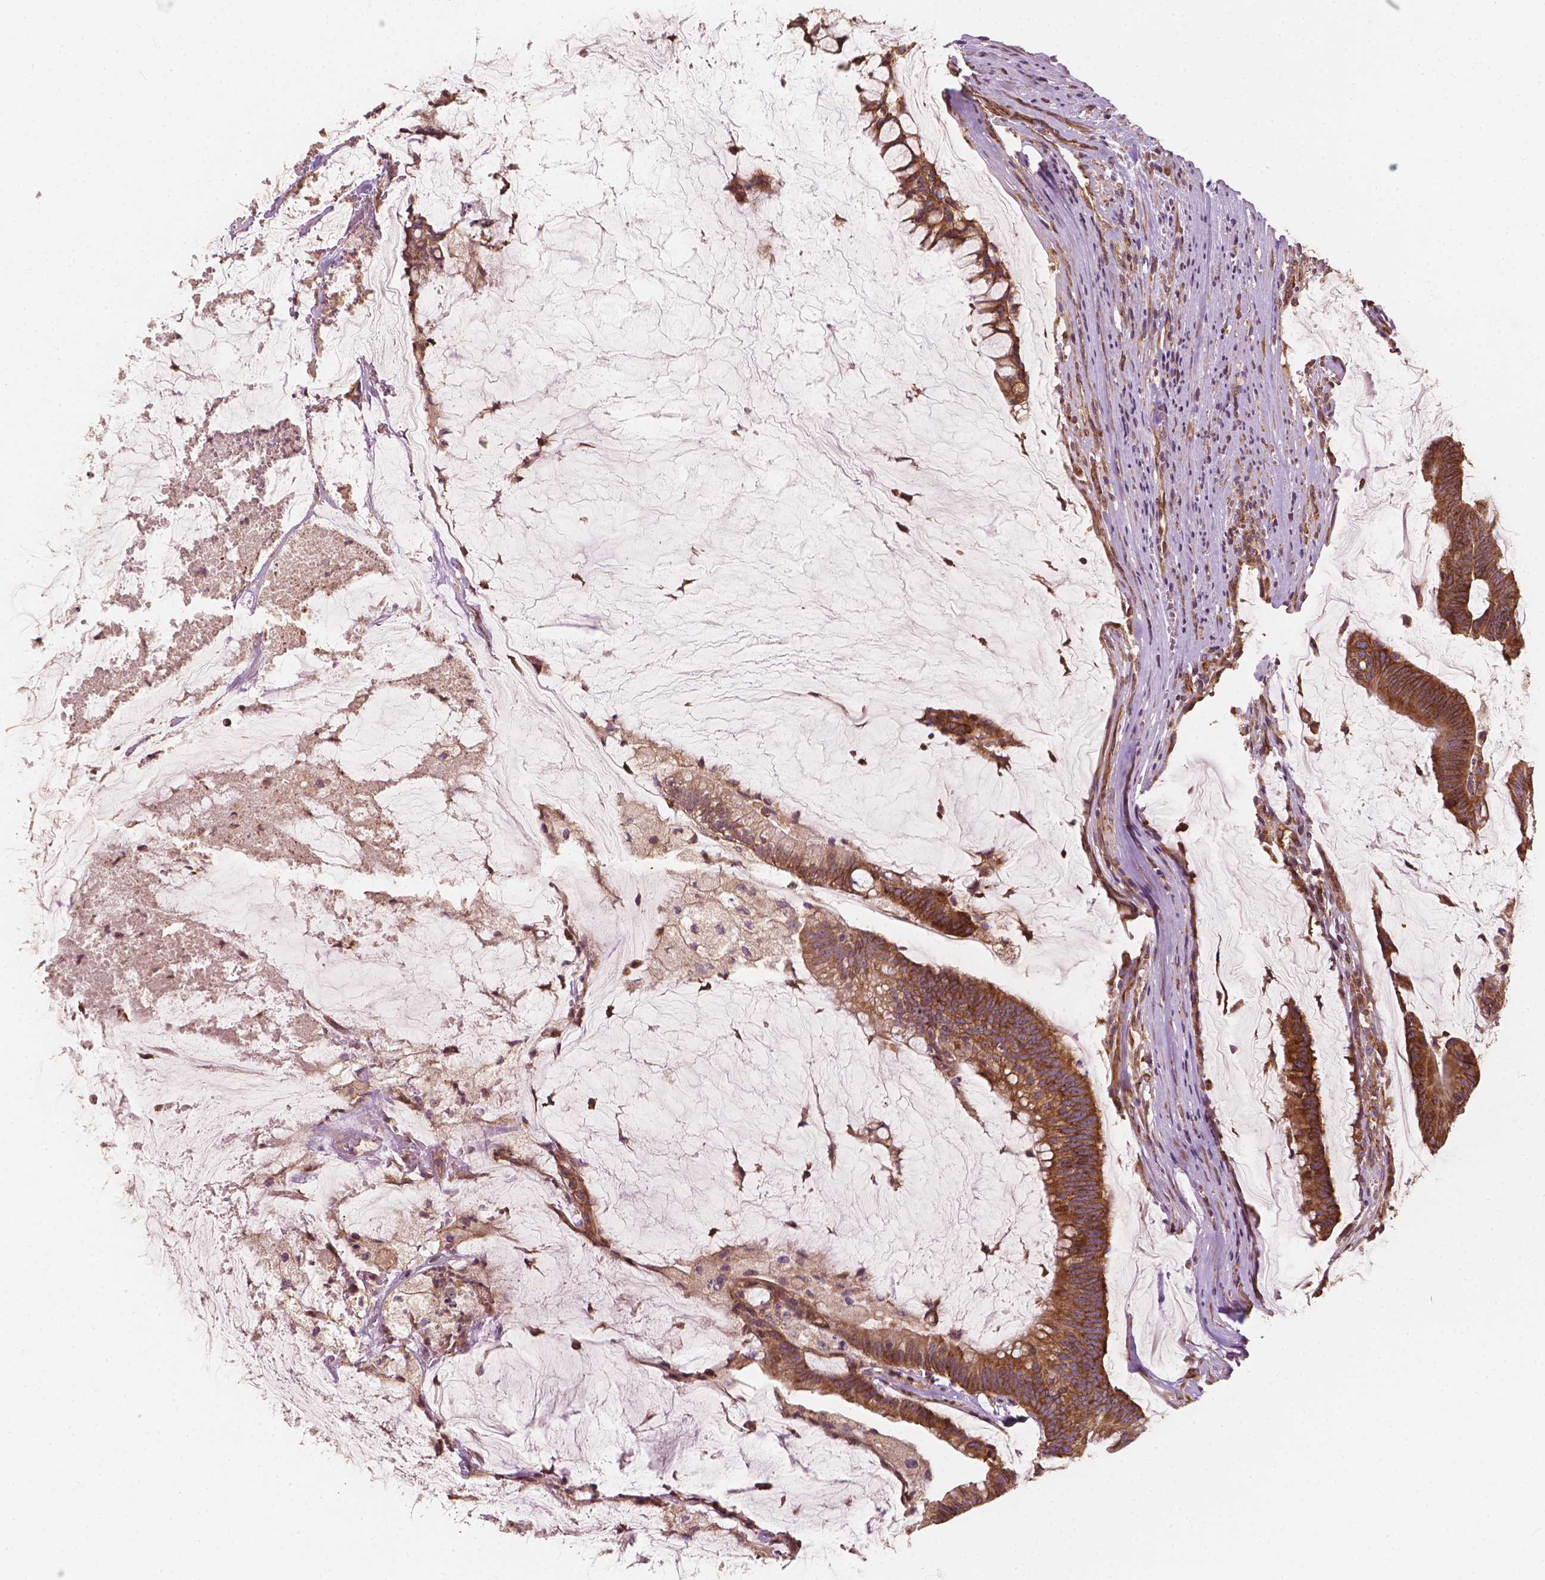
{"staining": {"intensity": "strong", "quantity": ">75%", "location": "cytoplasmic/membranous"}, "tissue": "colorectal cancer", "cell_type": "Tumor cells", "image_type": "cancer", "snomed": [{"axis": "morphology", "description": "Adenocarcinoma, NOS"}, {"axis": "topography", "description": "Colon"}], "caption": "Protein staining reveals strong cytoplasmic/membranous expression in approximately >75% of tumor cells in colorectal adenocarcinoma.", "gene": "G3BP1", "patient": {"sex": "male", "age": 62}}